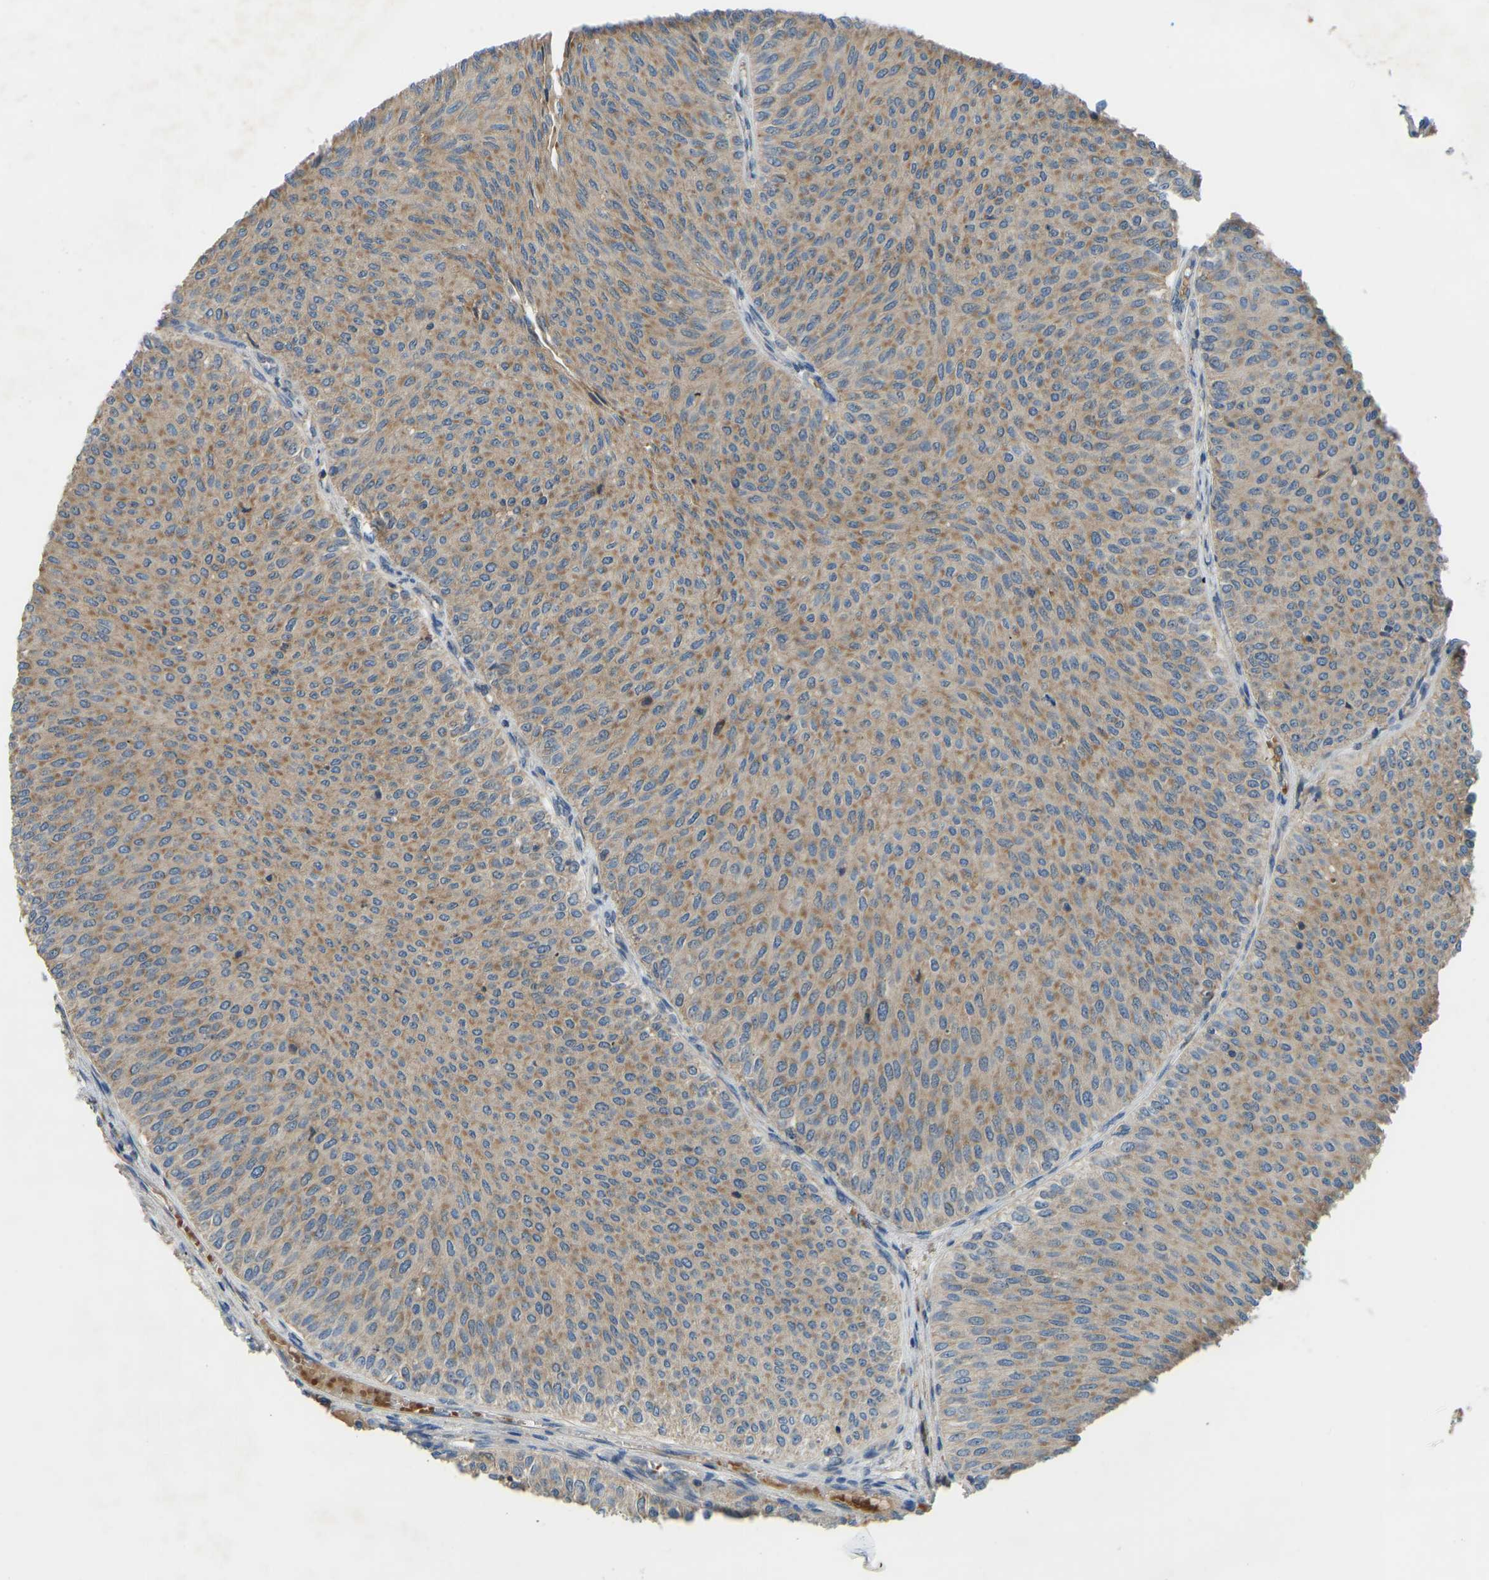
{"staining": {"intensity": "moderate", "quantity": ">75%", "location": "cytoplasmic/membranous"}, "tissue": "urothelial cancer", "cell_type": "Tumor cells", "image_type": "cancer", "snomed": [{"axis": "morphology", "description": "Urothelial carcinoma, Low grade"}, {"axis": "topography", "description": "Urinary bladder"}], "caption": "Tumor cells show medium levels of moderate cytoplasmic/membranous staining in about >75% of cells in human low-grade urothelial carcinoma.", "gene": "ZNF71", "patient": {"sex": "male", "age": 78}}